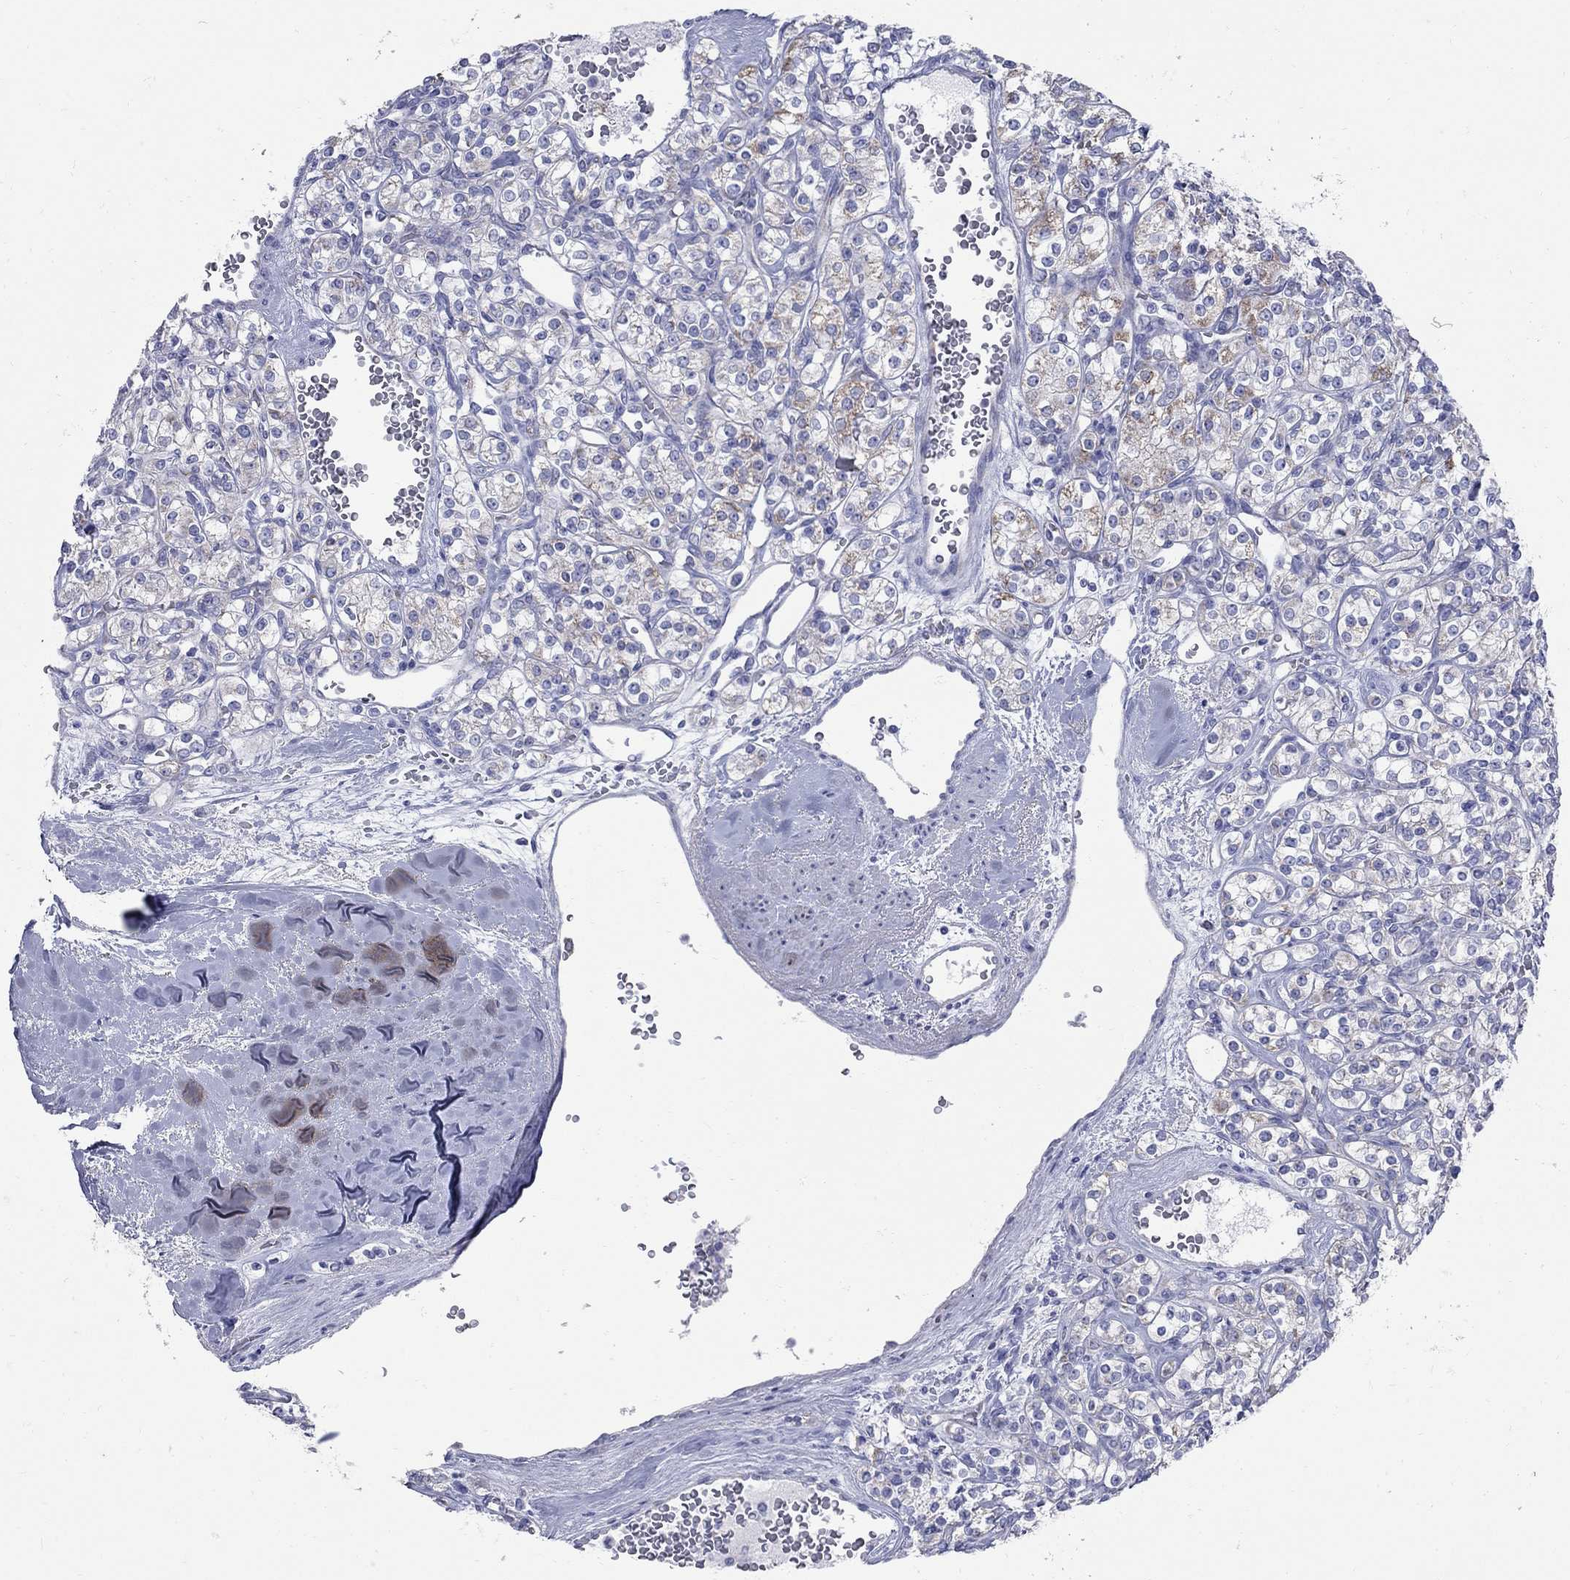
{"staining": {"intensity": "moderate", "quantity": "25%-75%", "location": "cytoplasmic/membranous"}, "tissue": "renal cancer", "cell_type": "Tumor cells", "image_type": "cancer", "snomed": [{"axis": "morphology", "description": "Adenocarcinoma, NOS"}, {"axis": "topography", "description": "Kidney"}], "caption": "A brown stain shows moderate cytoplasmic/membranous positivity of a protein in human renal cancer tumor cells.", "gene": "PDZD3", "patient": {"sex": "male", "age": 77}}